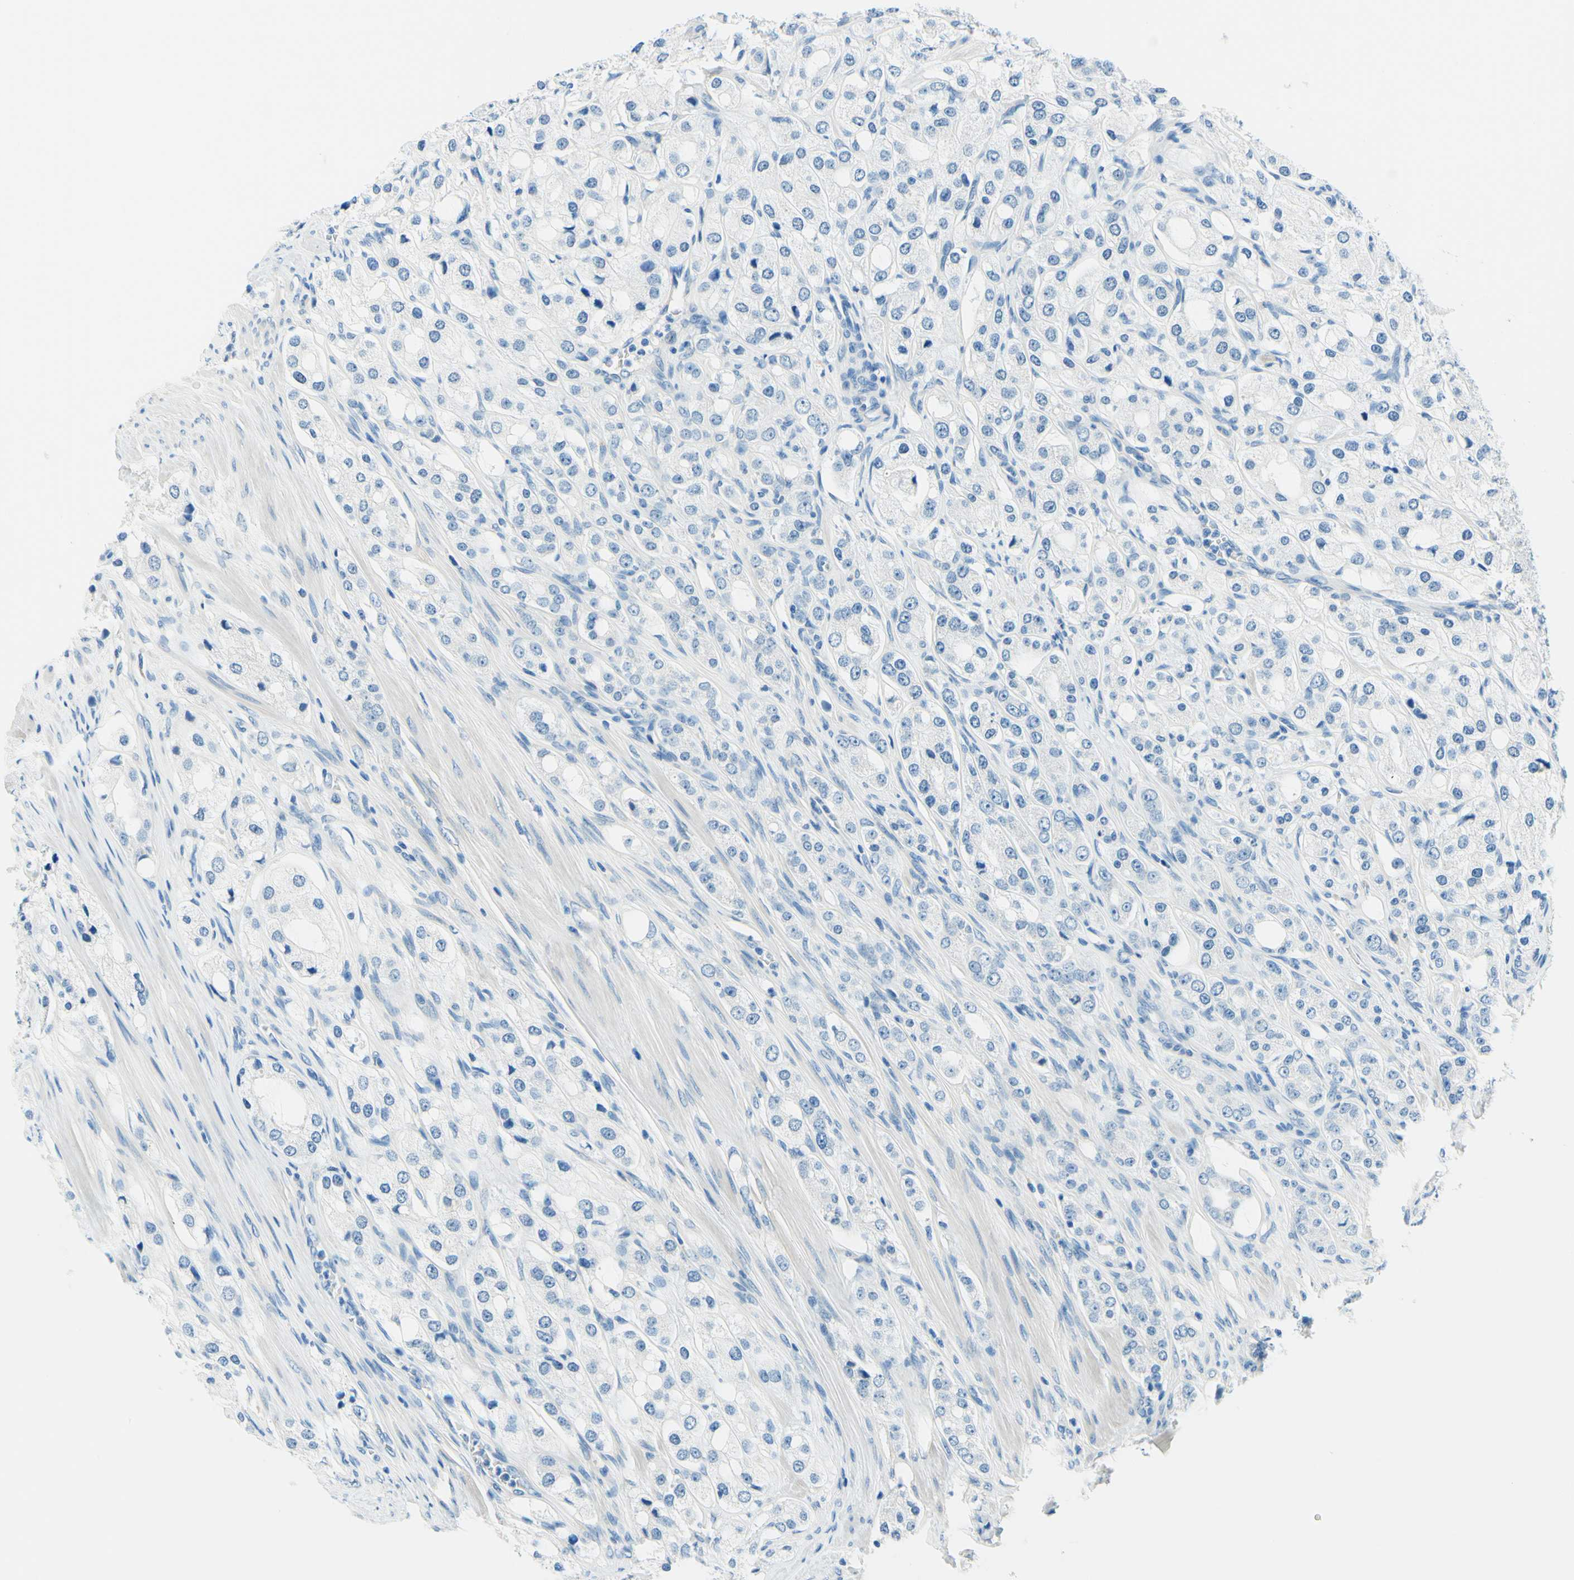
{"staining": {"intensity": "negative", "quantity": "none", "location": "none"}, "tissue": "prostate cancer", "cell_type": "Tumor cells", "image_type": "cancer", "snomed": [{"axis": "morphology", "description": "Adenocarcinoma, High grade"}, {"axis": "topography", "description": "Prostate"}], "caption": "A histopathology image of human prostate adenocarcinoma (high-grade) is negative for staining in tumor cells.", "gene": "PASD1", "patient": {"sex": "male", "age": 65}}